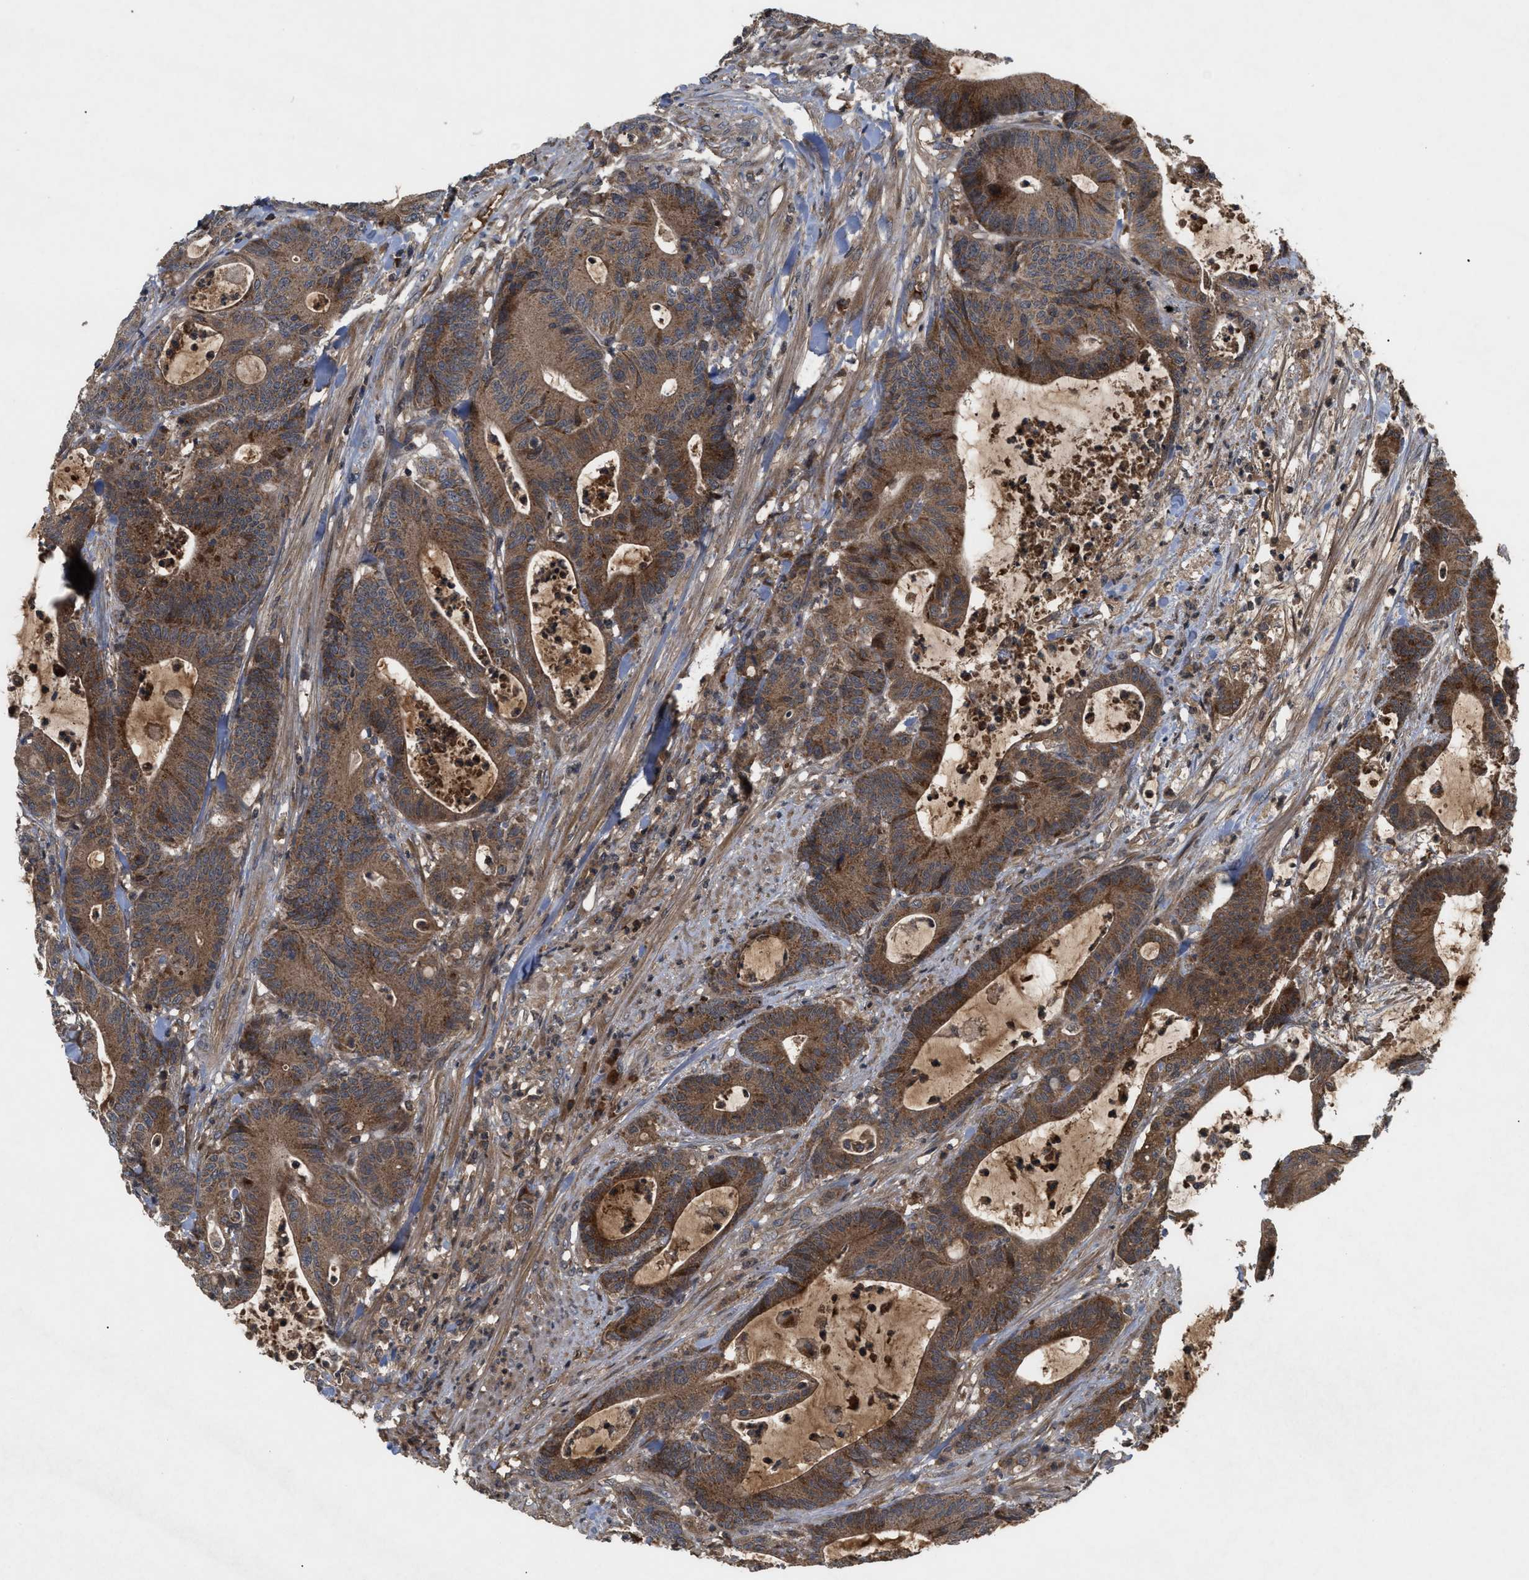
{"staining": {"intensity": "moderate", "quantity": ">75%", "location": "cytoplasmic/membranous"}, "tissue": "colorectal cancer", "cell_type": "Tumor cells", "image_type": "cancer", "snomed": [{"axis": "morphology", "description": "Adenocarcinoma, NOS"}, {"axis": "topography", "description": "Colon"}], "caption": "Human colorectal cancer (adenocarcinoma) stained with a protein marker reveals moderate staining in tumor cells.", "gene": "RAB2A", "patient": {"sex": "female", "age": 84}}